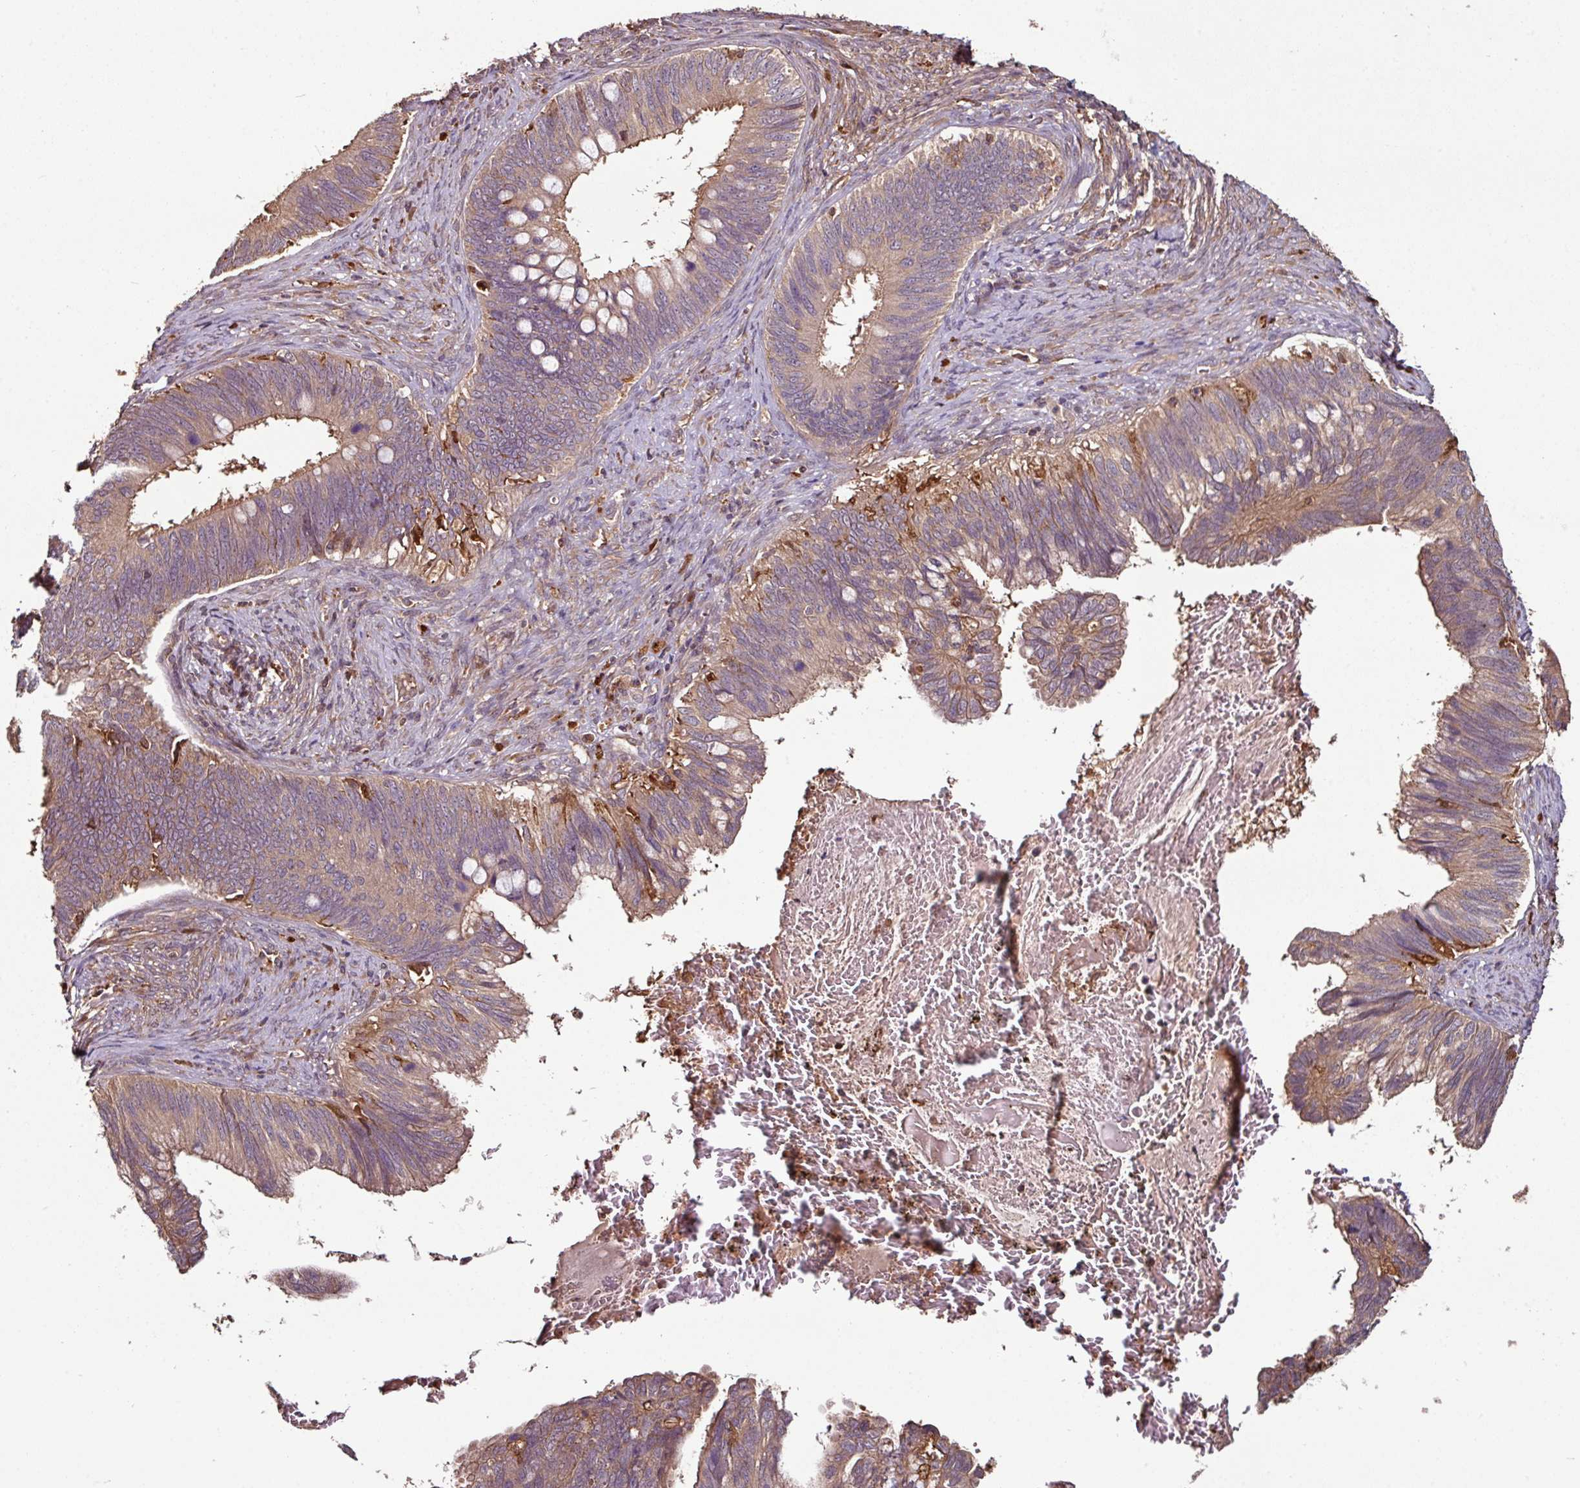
{"staining": {"intensity": "weak", "quantity": "25%-75%", "location": "cytoplasmic/membranous"}, "tissue": "cervical cancer", "cell_type": "Tumor cells", "image_type": "cancer", "snomed": [{"axis": "morphology", "description": "Adenocarcinoma, NOS"}, {"axis": "topography", "description": "Cervix"}], "caption": "Immunohistochemical staining of cervical adenocarcinoma reveals low levels of weak cytoplasmic/membranous protein staining in about 25%-75% of tumor cells.", "gene": "GNPDA1", "patient": {"sex": "female", "age": 42}}